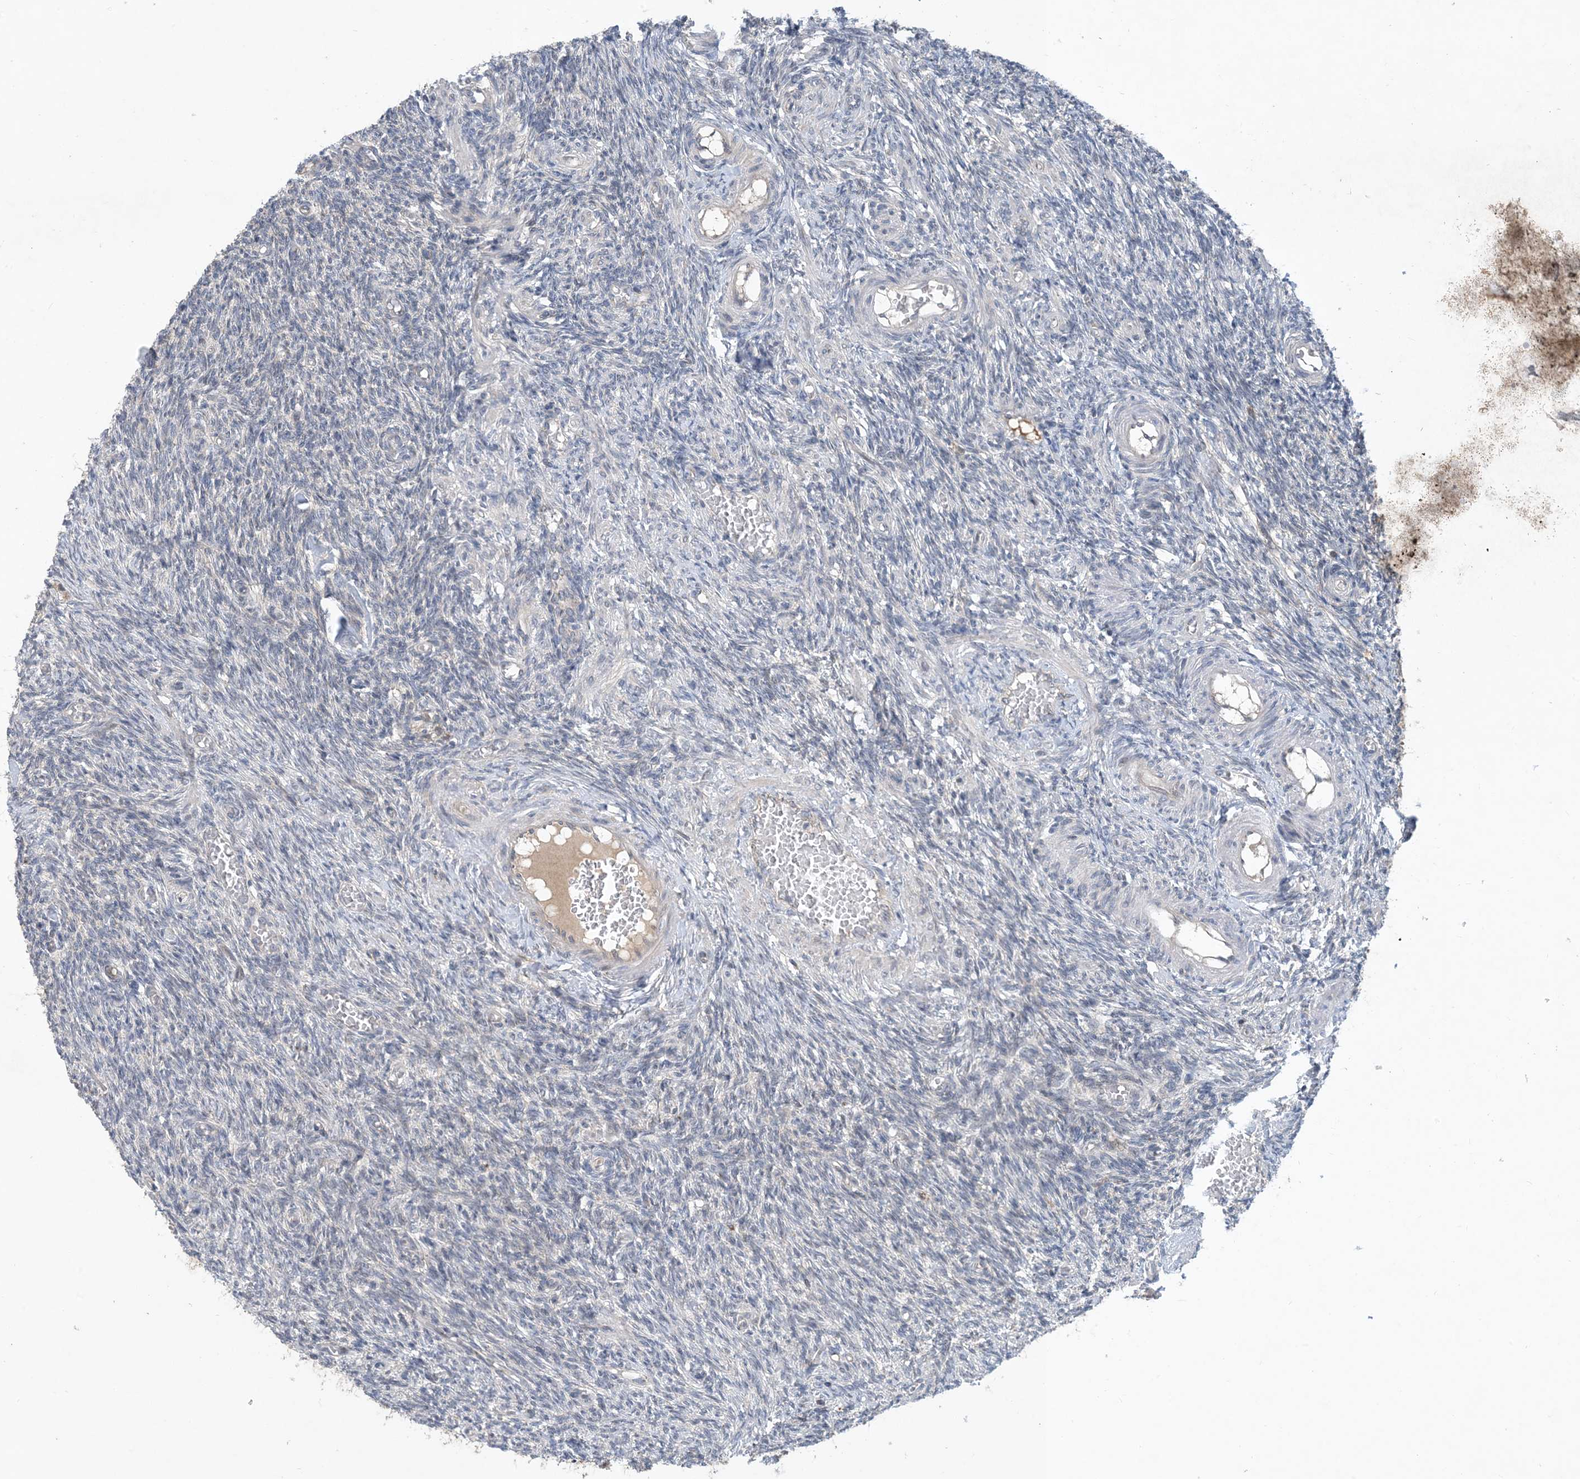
{"staining": {"intensity": "negative", "quantity": "none", "location": "none"}, "tissue": "ovary", "cell_type": "Ovarian stroma cells", "image_type": "normal", "snomed": [{"axis": "morphology", "description": "Normal tissue, NOS"}, {"axis": "topography", "description": "Ovary"}], "caption": "Ovarian stroma cells are negative for brown protein staining in unremarkable ovary.", "gene": "TINAG", "patient": {"sex": "female", "age": 27}}